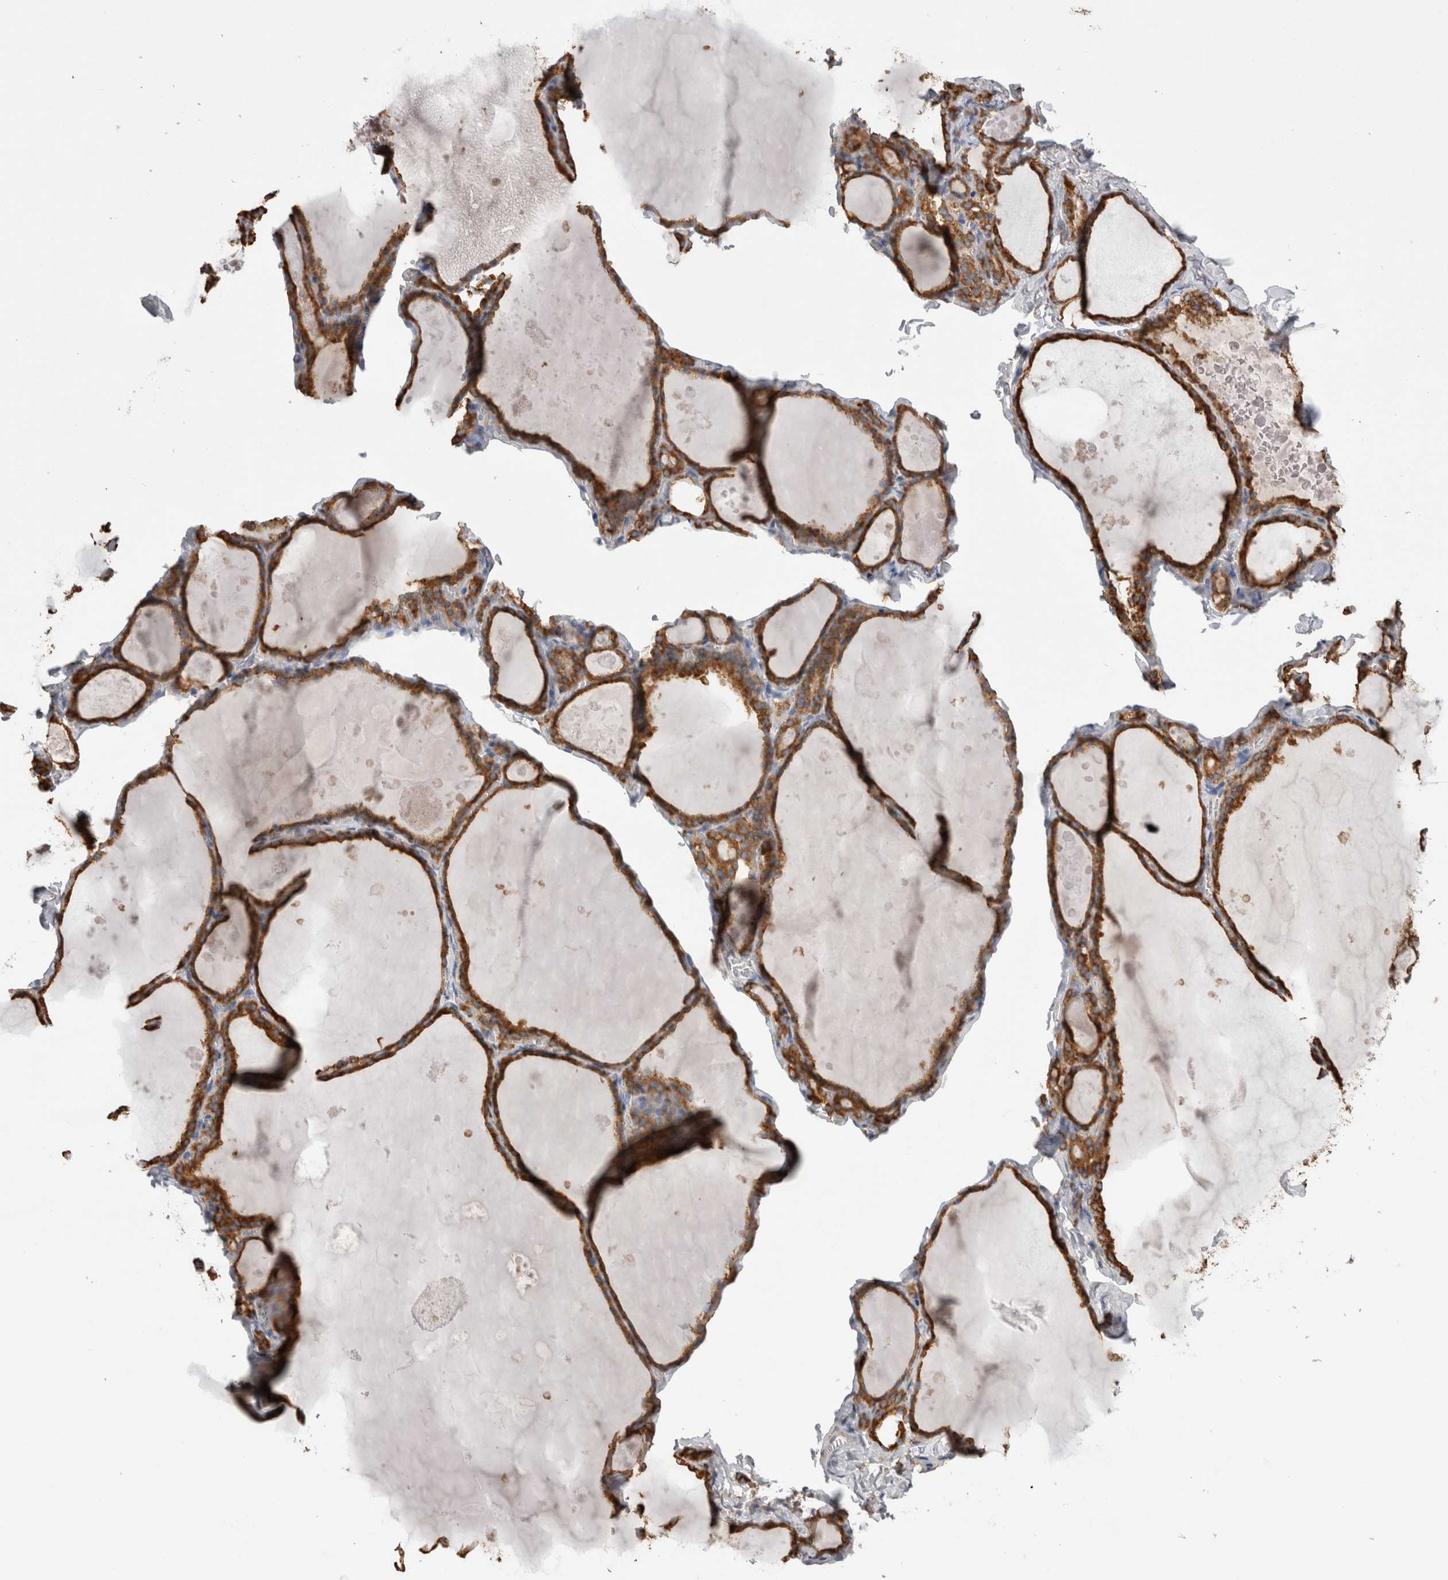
{"staining": {"intensity": "strong", "quantity": ">75%", "location": "cytoplasmic/membranous"}, "tissue": "thyroid gland", "cell_type": "Glandular cells", "image_type": "normal", "snomed": [{"axis": "morphology", "description": "Normal tissue, NOS"}, {"axis": "topography", "description": "Thyroid gland"}], "caption": "About >75% of glandular cells in benign human thyroid gland show strong cytoplasmic/membranous protein expression as visualized by brown immunohistochemical staining.", "gene": "LRPAP1", "patient": {"sex": "male", "age": 56}}